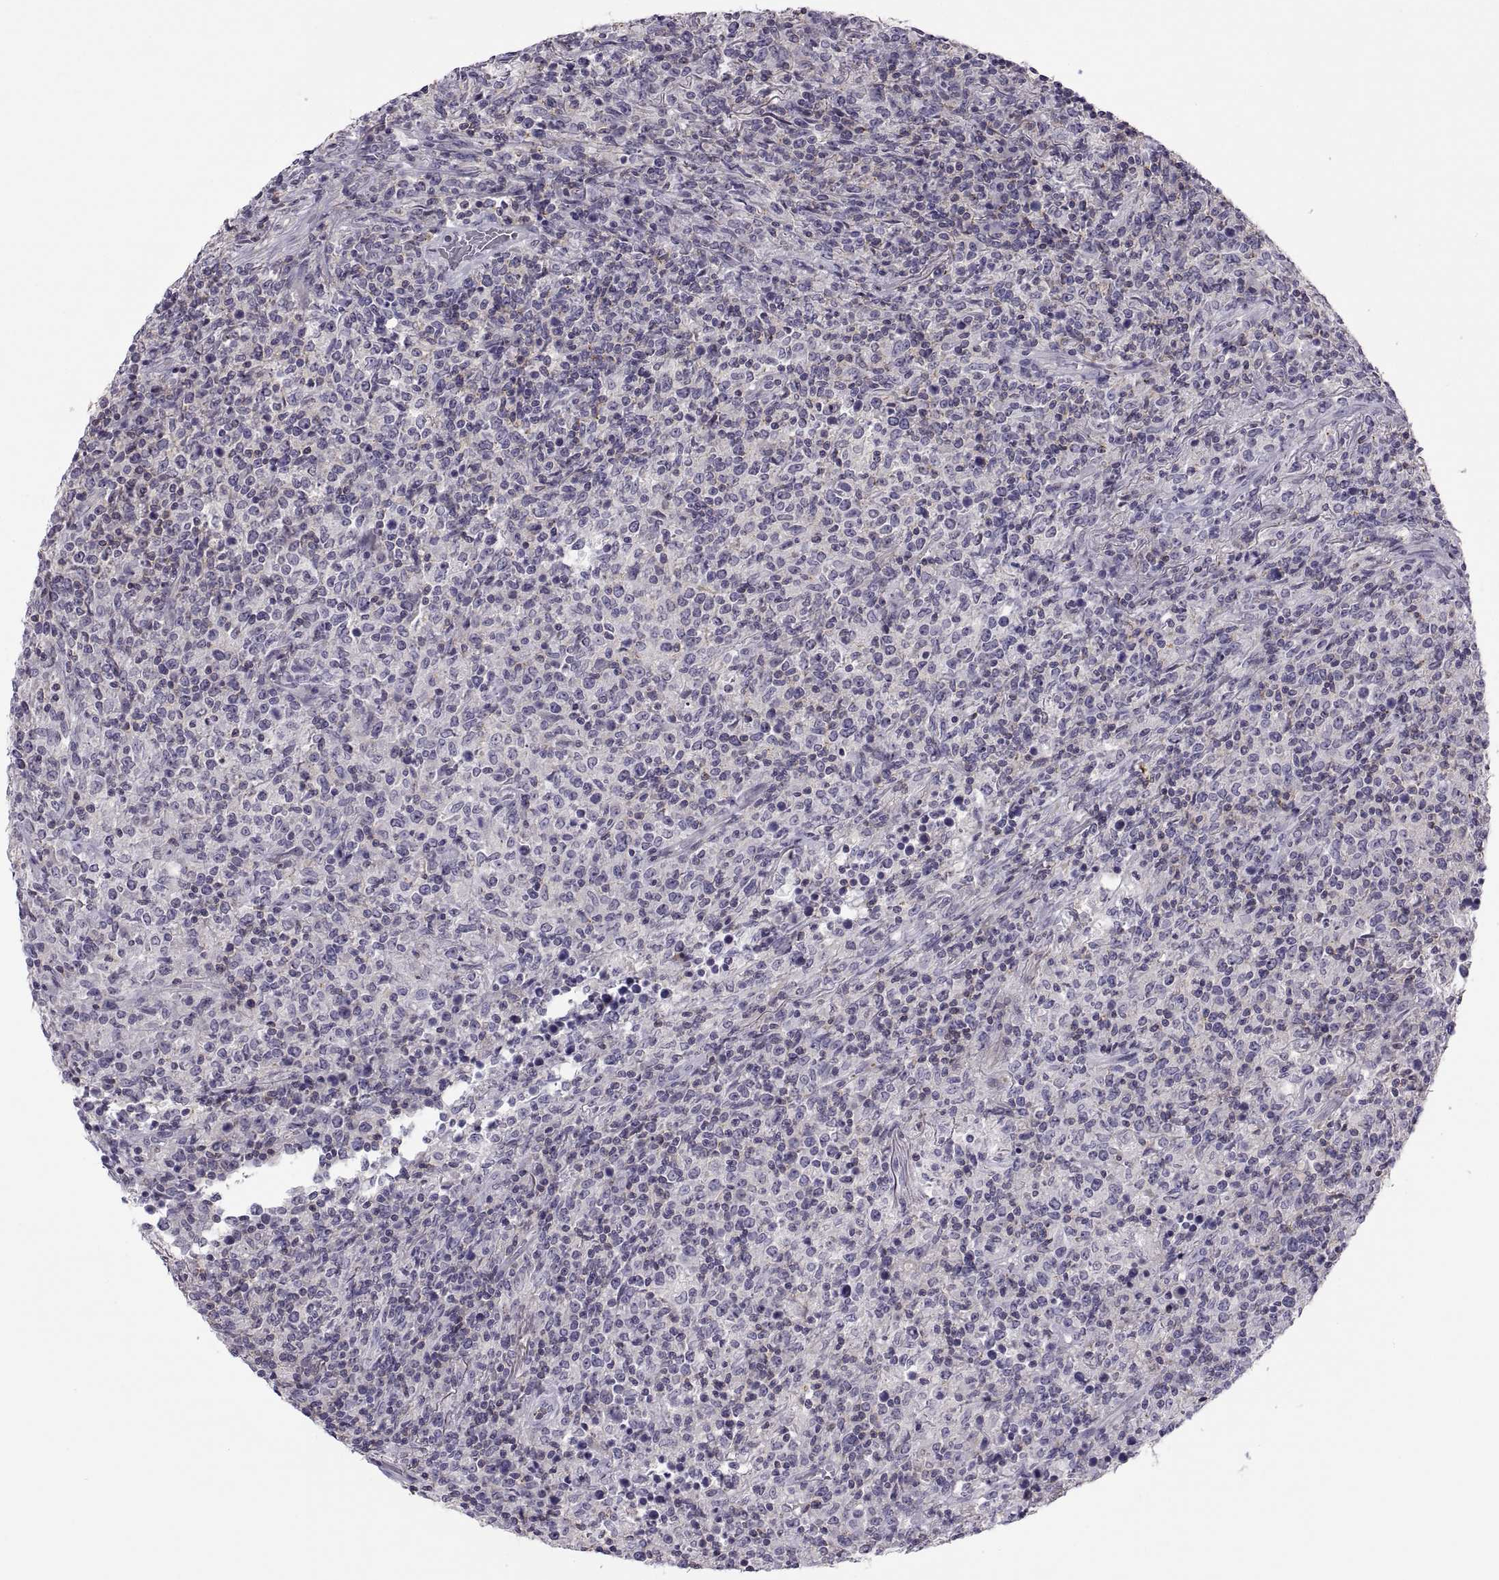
{"staining": {"intensity": "negative", "quantity": "none", "location": "none"}, "tissue": "lymphoma", "cell_type": "Tumor cells", "image_type": "cancer", "snomed": [{"axis": "morphology", "description": "Malignant lymphoma, non-Hodgkin's type, High grade"}, {"axis": "topography", "description": "Lung"}], "caption": "An immunohistochemistry image of malignant lymphoma, non-Hodgkin's type (high-grade) is shown. There is no staining in tumor cells of malignant lymphoma, non-Hodgkin's type (high-grade).", "gene": "TTC21A", "patient": {"sex": "male", "age": 79}}